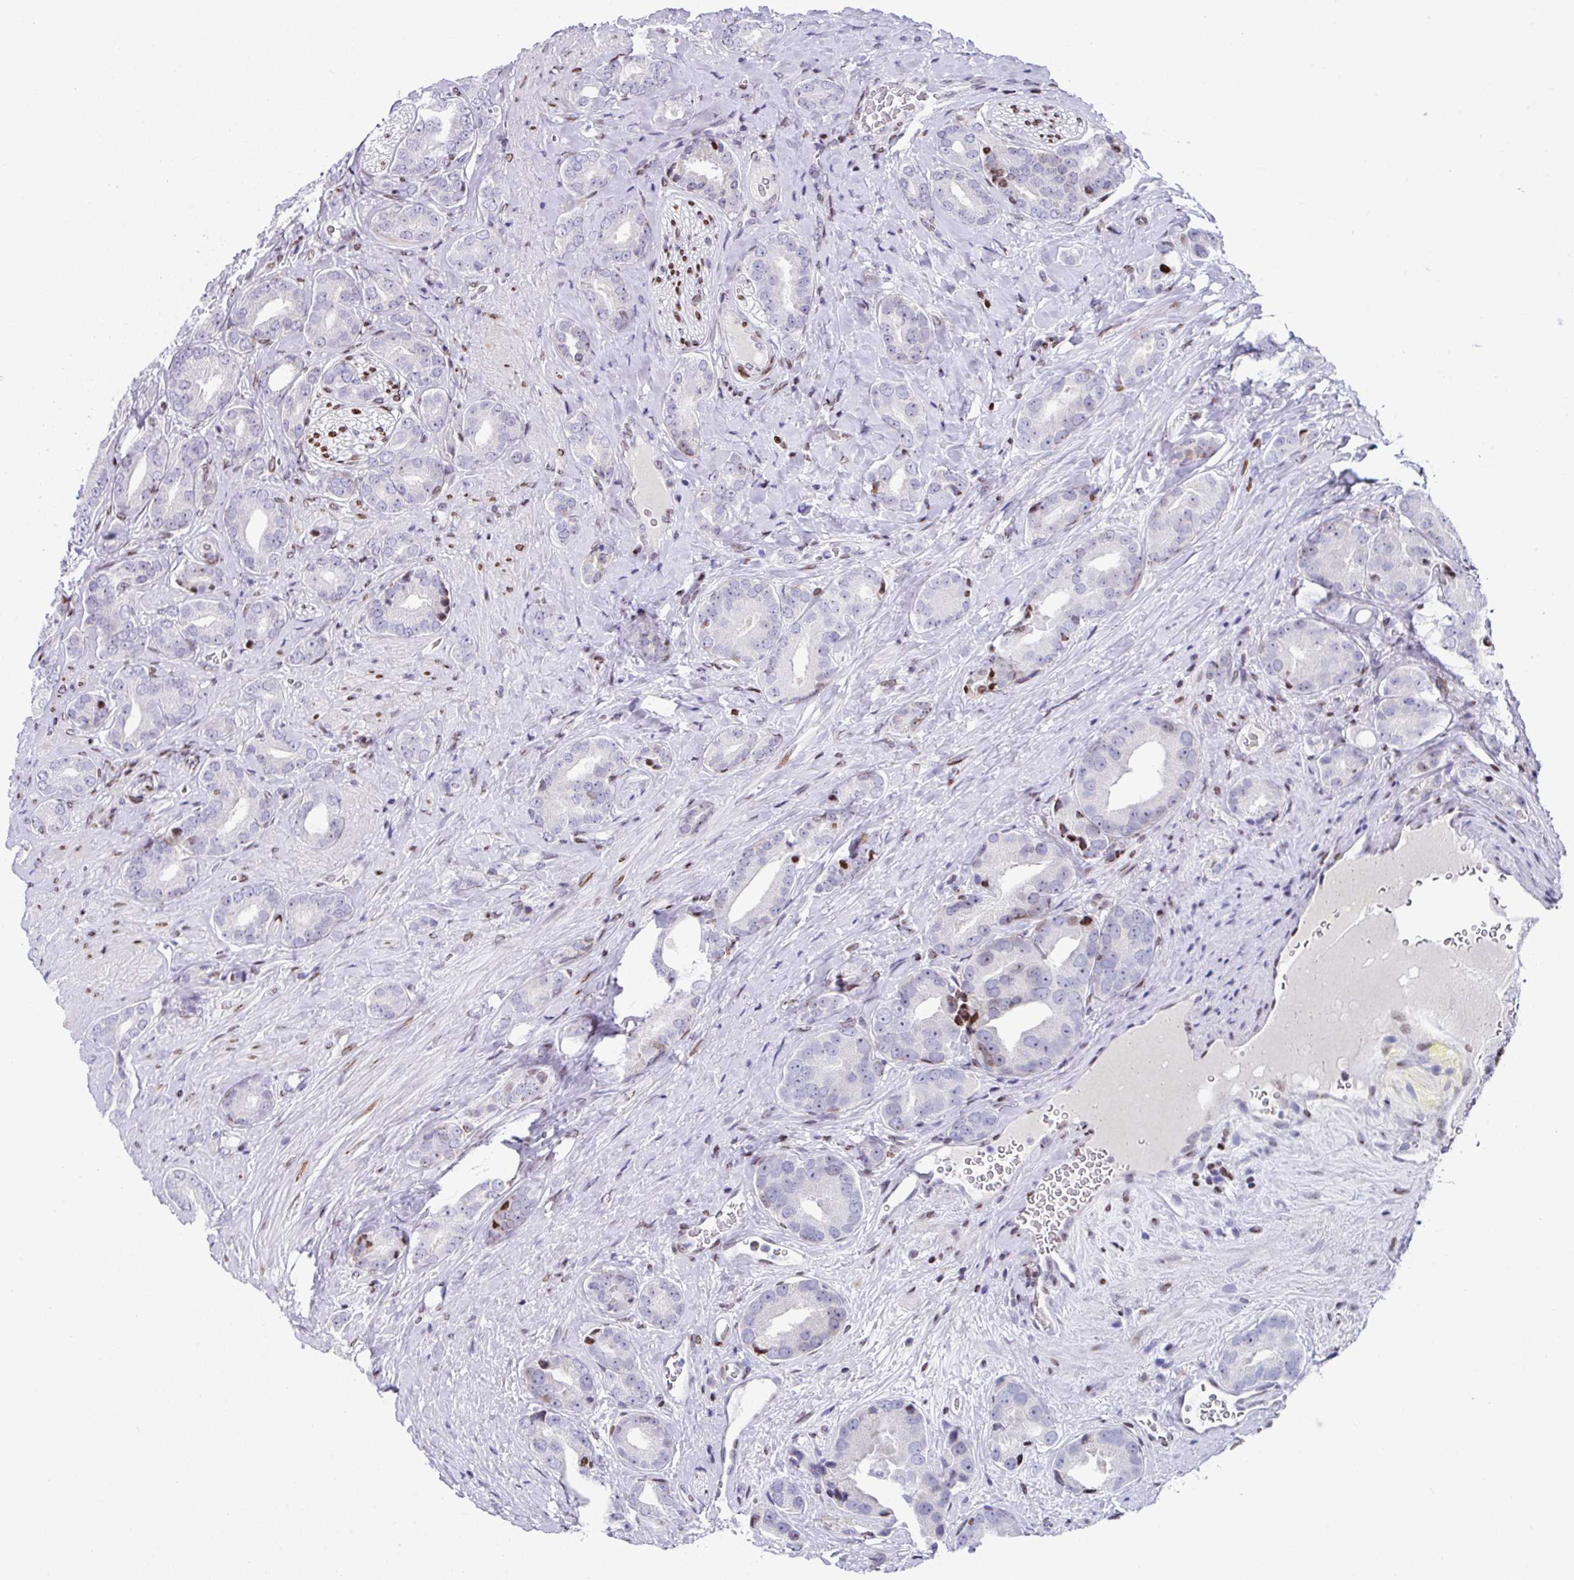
{"staining": {"intensity": "negative", "quantity": "none", "location": "none"}, "tissue": "prostate cancer", "cell_type": "Tumor cells", "image_type": "cancer", "snomed": [{"axis": "morphology", "description": "Adenocarcinoma, High grade"}, {"axis": "topography", "description": "Prostate"}], "caption": "A photomicrograph of human prostate adenocarcinoma (high-grade) is negative for staining in tumor cells. The staining is performed using DAB brown chromogen with nuclei counter-stained in using hematoxylin.", "gene": "TCF3", "patient": {"sex": "male", "age": 63}}